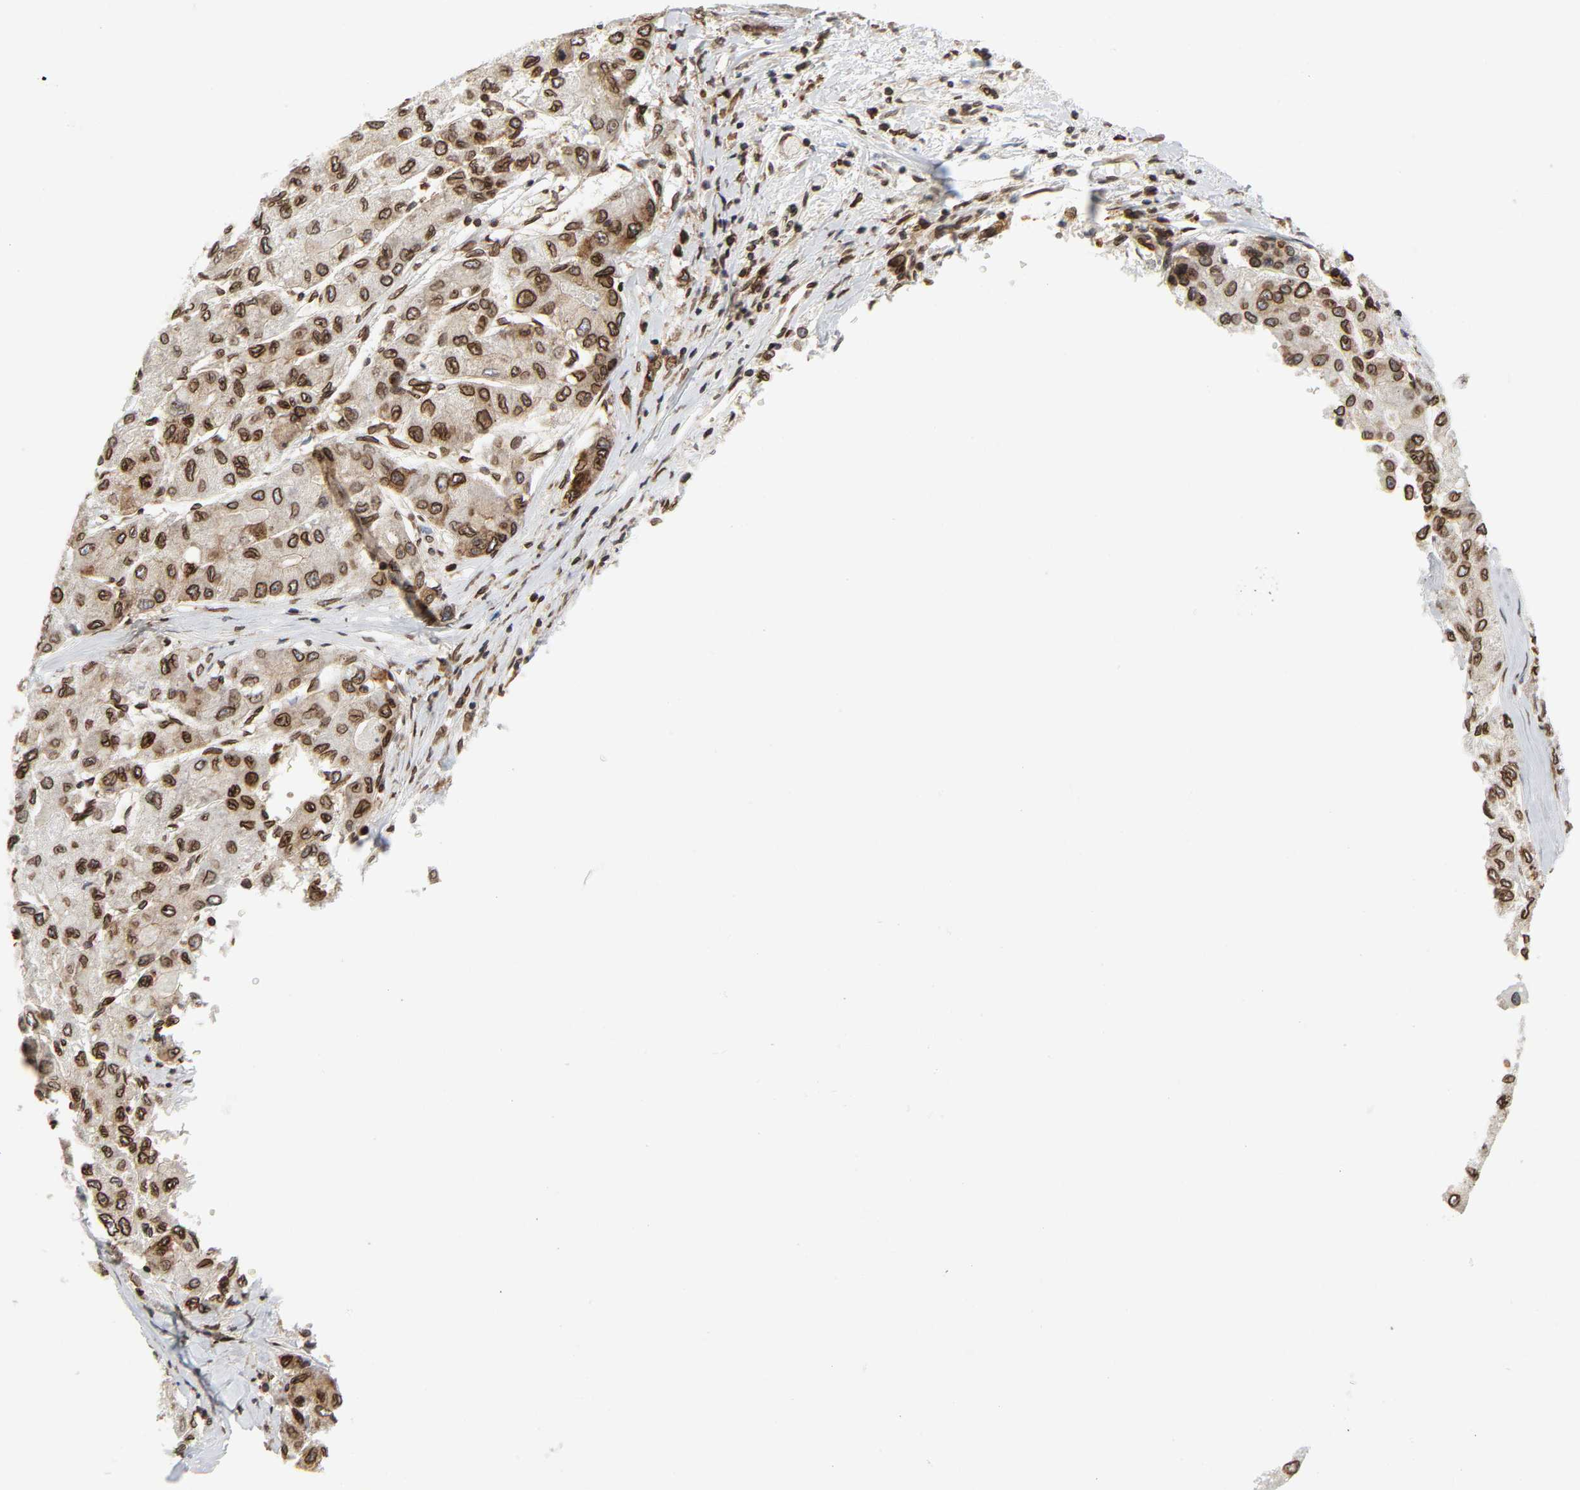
{"staining": {"intensity": "strong", "quantity": ">75%", "location": "cytoplasmic/membranous,nuclear"}, "tissue": "liver cancer", "cell_type": "Tumor cells", "image_type": "cancer", "snomed": [{"axis": "morphology", "description": "Carcinoma, Hepatocellular, NOS"}, {"axis": "topography", "description": "Liver"}], "caption": "Immunohistochemical staining of human liver cancer displays strong cytoplasmic/membranous and nuclear protein positivity in about >75% of tumor cells.", "gene": "RANGAP1", "patient": {"sex": "male", "age": 80}}